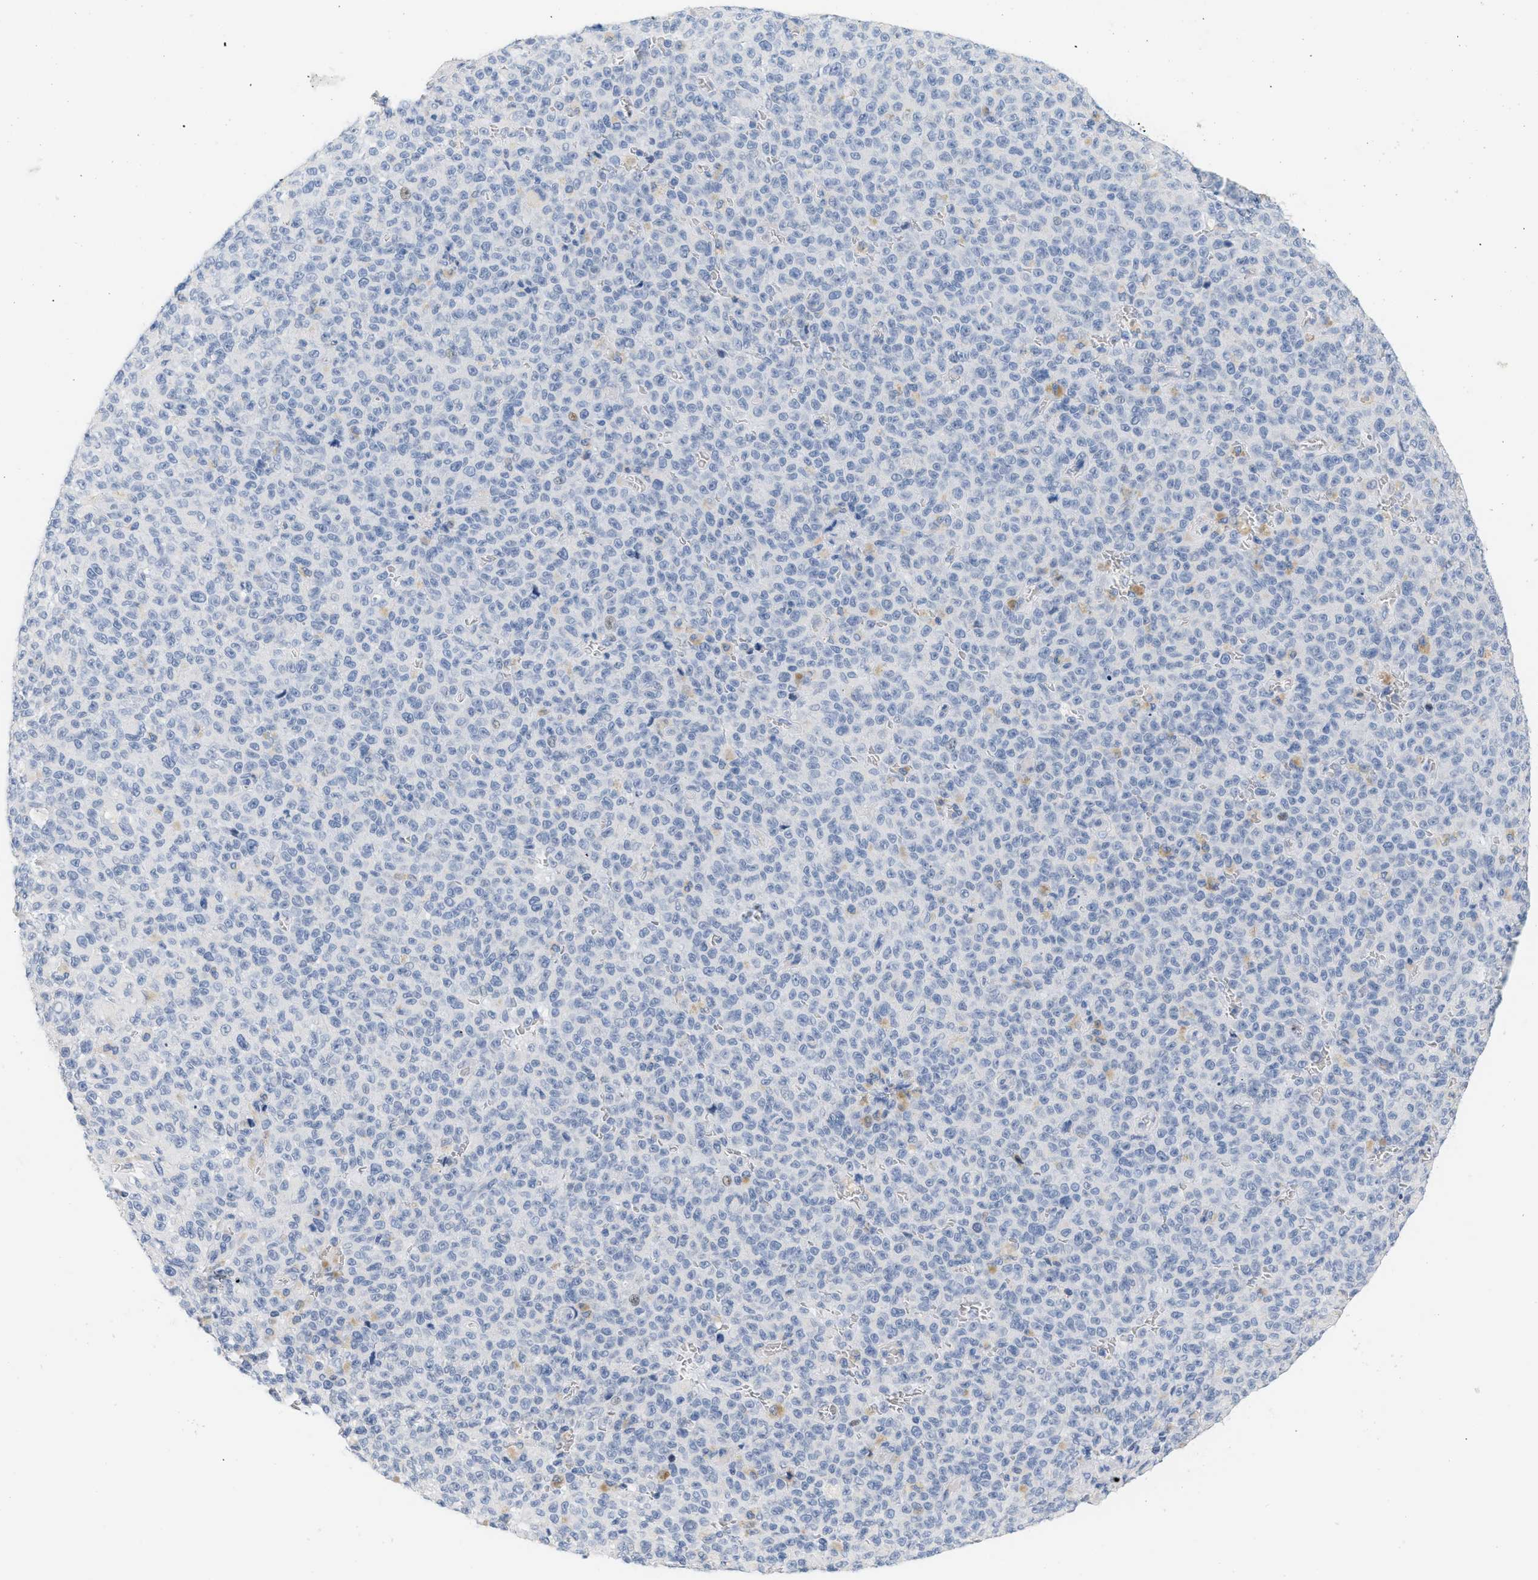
{"staining": {"intensity": "negative", "quantity": "none", "location": "none"}, "tissue": "melanoma", "cell_type": "Tumor cells", "image_type": "cancer", "snomed": [{"axis": "morphology", "description": "Malignant melanoma, NOS"}, {"axis": "topography", "description": "Skin"}], "caption": "This is an immunohistochemistry (IHC) photomicrograph of human malignant melanoma. There is no expression in tumor cells.", "gene": "CFH", "patient": {"sex": "female", "age": 82}}